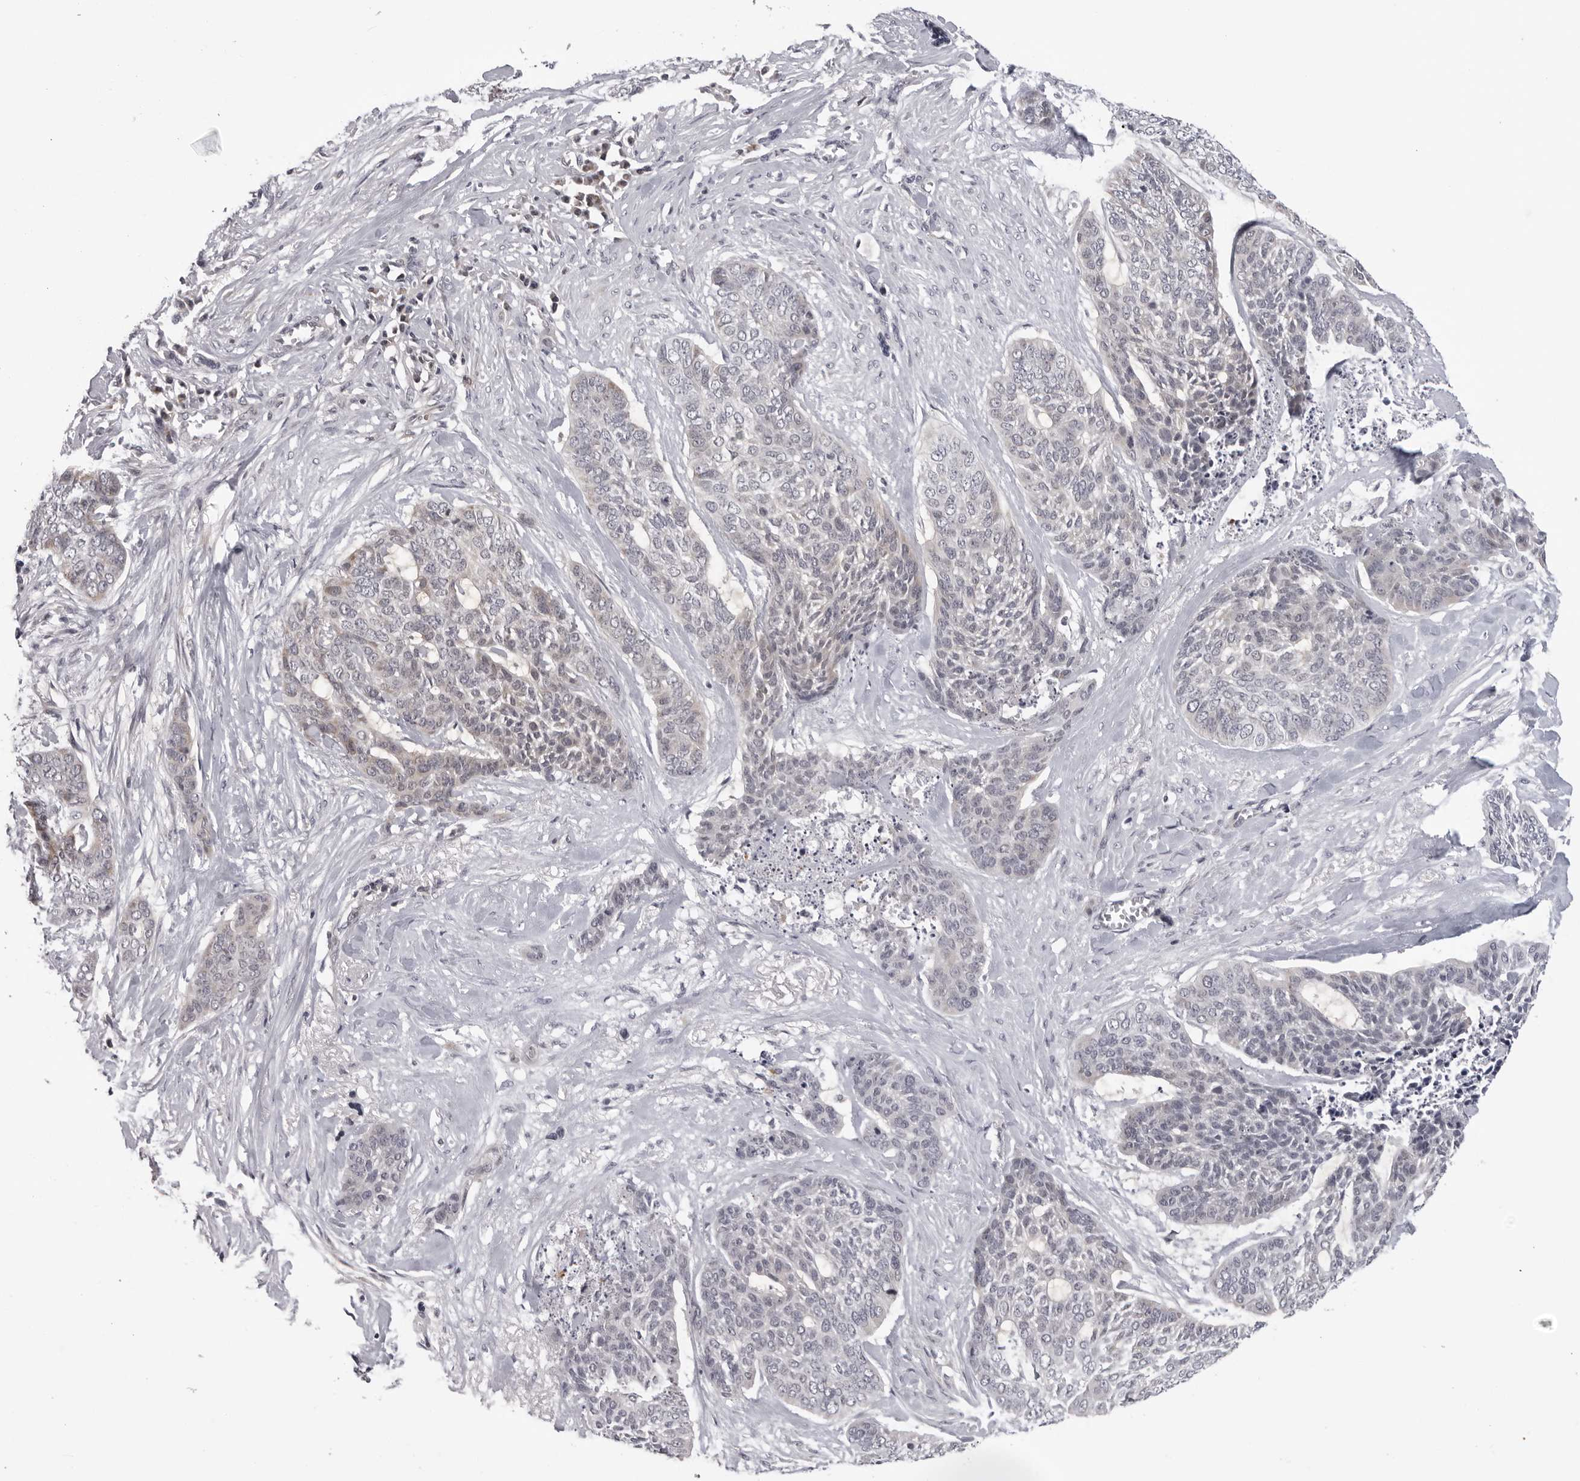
{"staining": {"intensity": "negative", "quantity": "none", "location": "none"}, "tissue": "skin cancer", "cell_type": "Tumor cells", "image_type": "cancer", "snomed": [{"axis": "morphology", "description": "Basal cell carcinoma"}, {"axis": "topography", "description": "Skin"}], "caption": "This is an IHC histopathology image of skin basal cell carcinoma. There is no staining in tumor cells.", "gene": "MRPS15", "patient": {"sex": "female", "age": 64}}